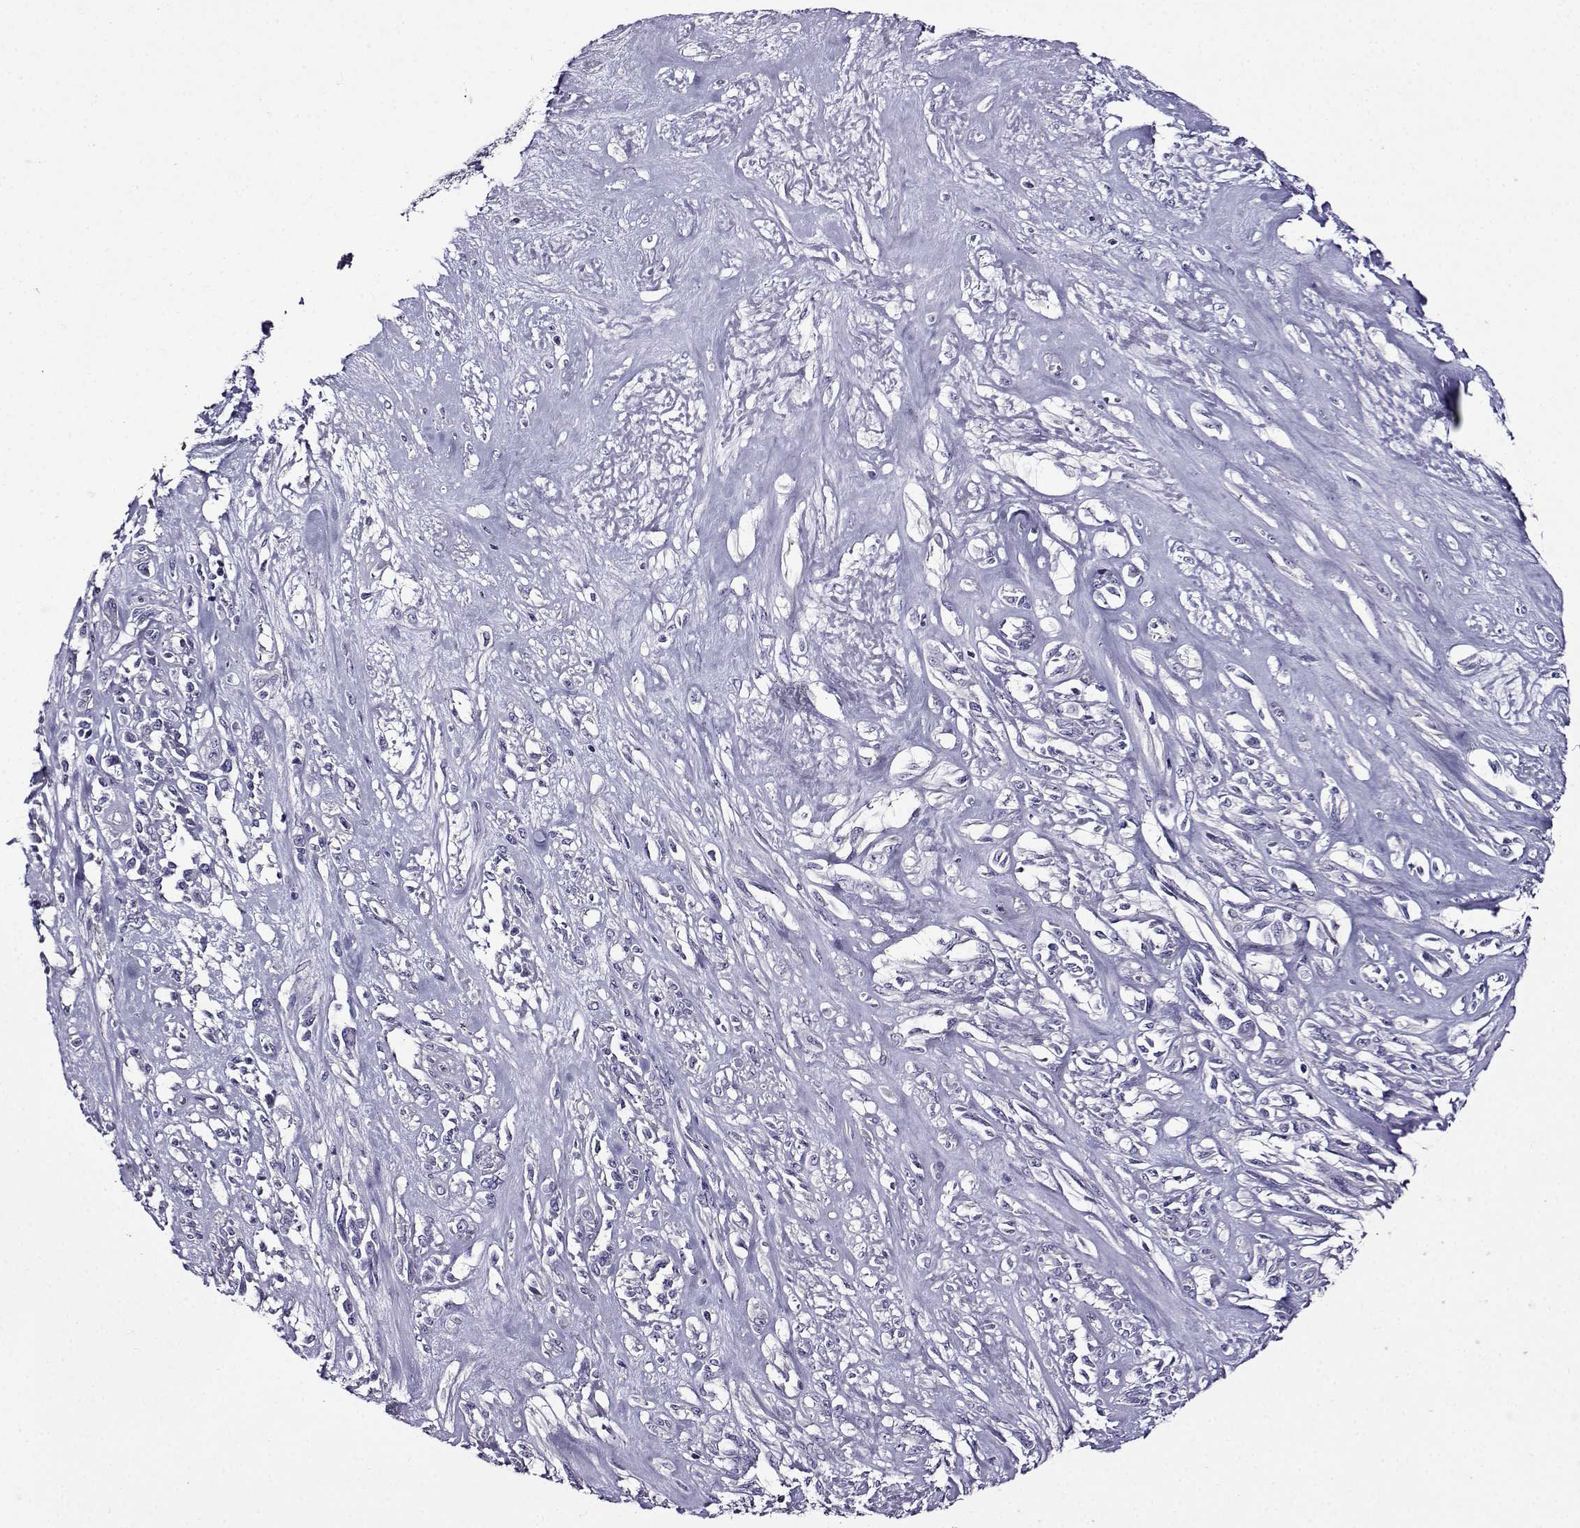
{"staining": {"intensity": "negative", "quantity": "none", "location": "none"}, "tissue": "melanoma", "cell_type": "Tumor cells", "image_type": "cancer", "snomed": [{"axis": "morphology", "description": "Malignant melanoma, NOS"}, {"axis": "topography", "description": "Skin"}], "caption": "A micrograph of human melanoma is negative for staining in tumor cells.", "gene": "TMEM266", "patient": {"sex": "female", "age": 91}}